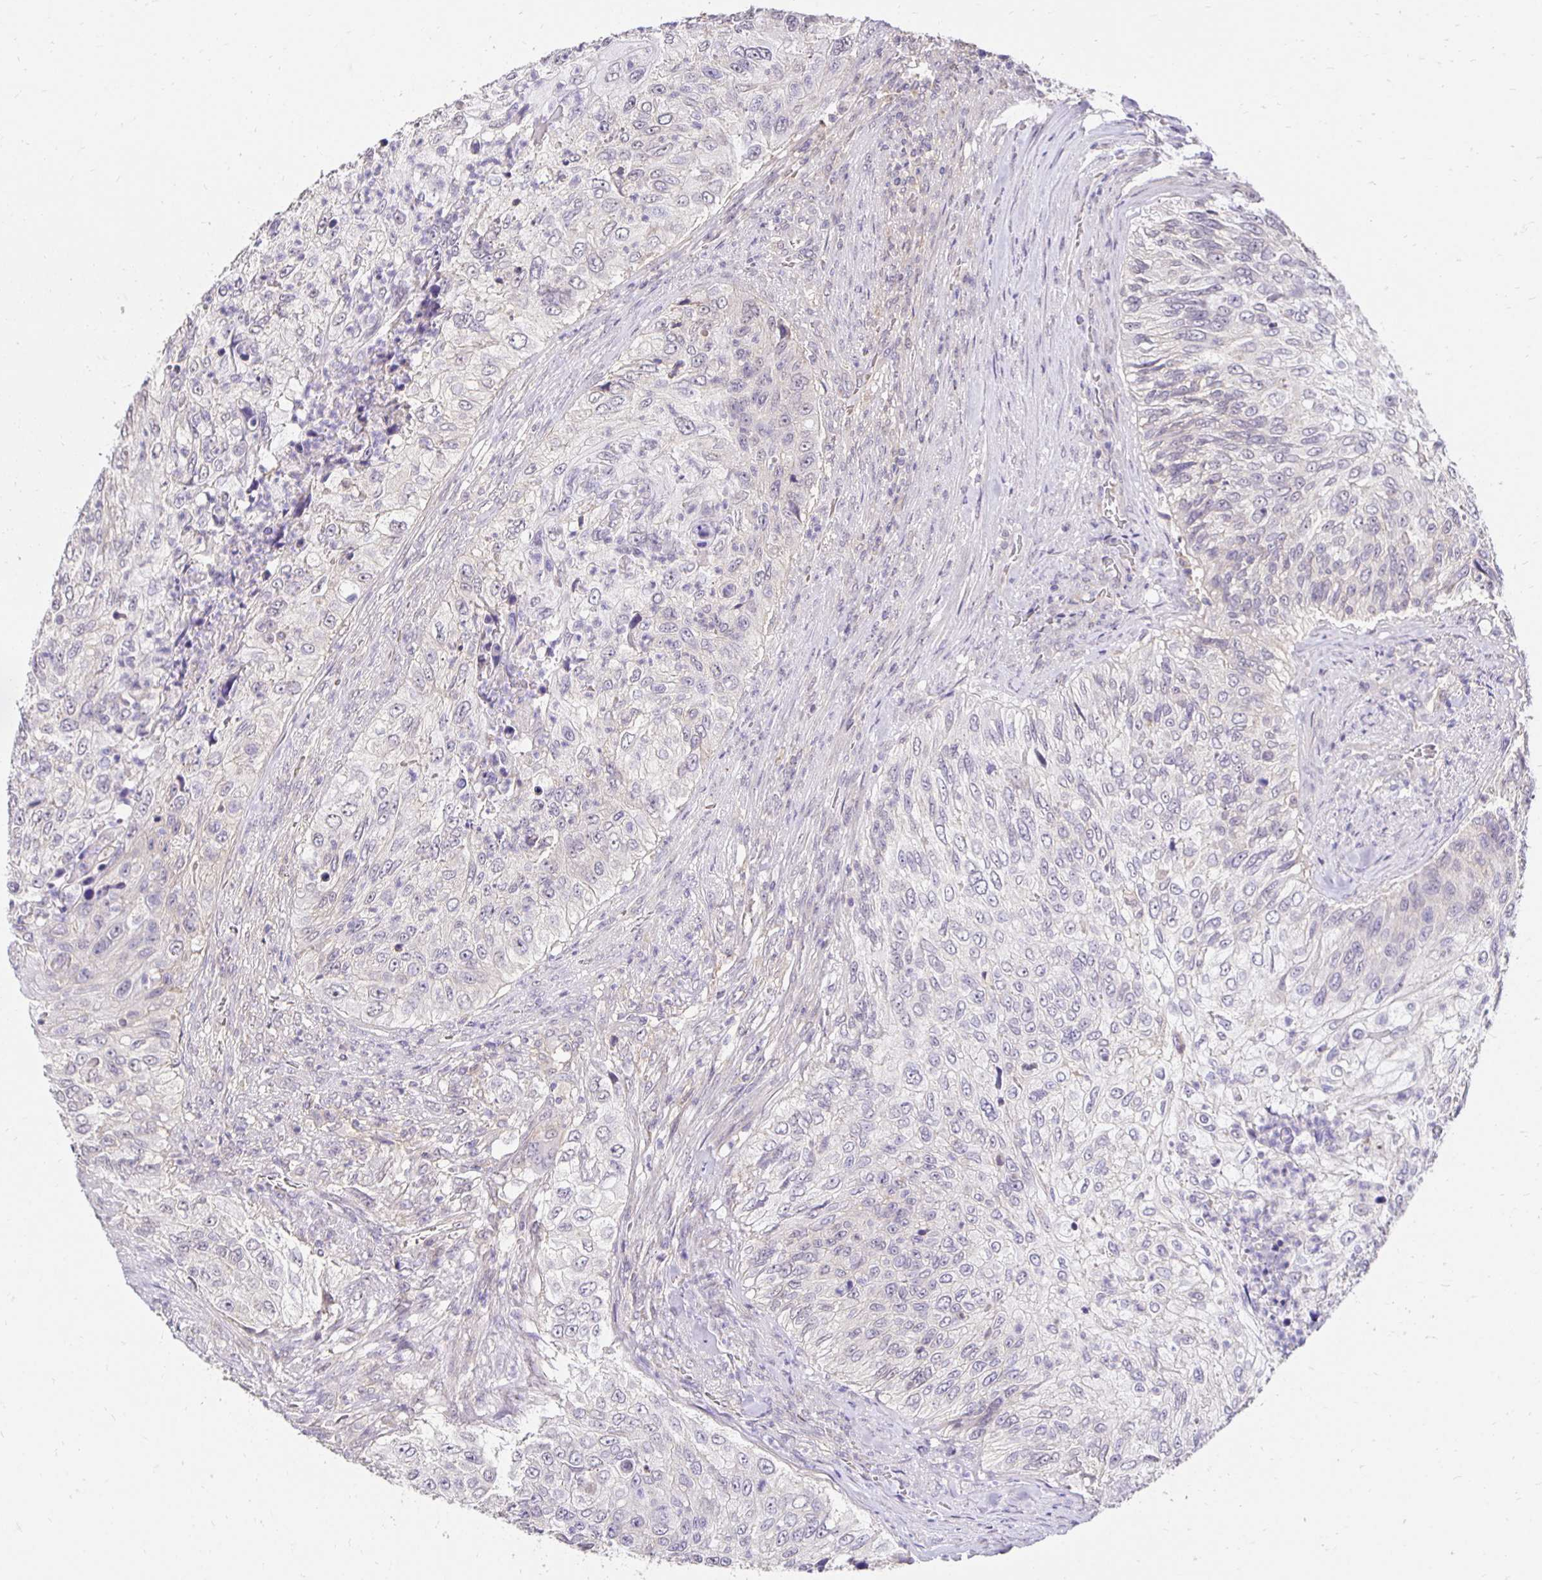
{"staining": {"intensity": "negative", "quantity": "none", "location": "none"}, "tissue": "urothelial cancer", "cell_type": "Tumor cells", "image_type": "cancer", "snomed": [{"axis": "morphology", "description": "Urothelial carcinoma, High grade"}, {"axis": "topography", "description": "Urinary bladder"}], "caption": "A photomicrograph of human urothelial cancer is negative for staining in tumor cells. (DAB (3,3'-diaminobenzidine) immunohistochemistry visualized using brightfield microscopy, high magnification).", "gene": "PNPLA3", "patient": {"sex": "female", "age": 60}}